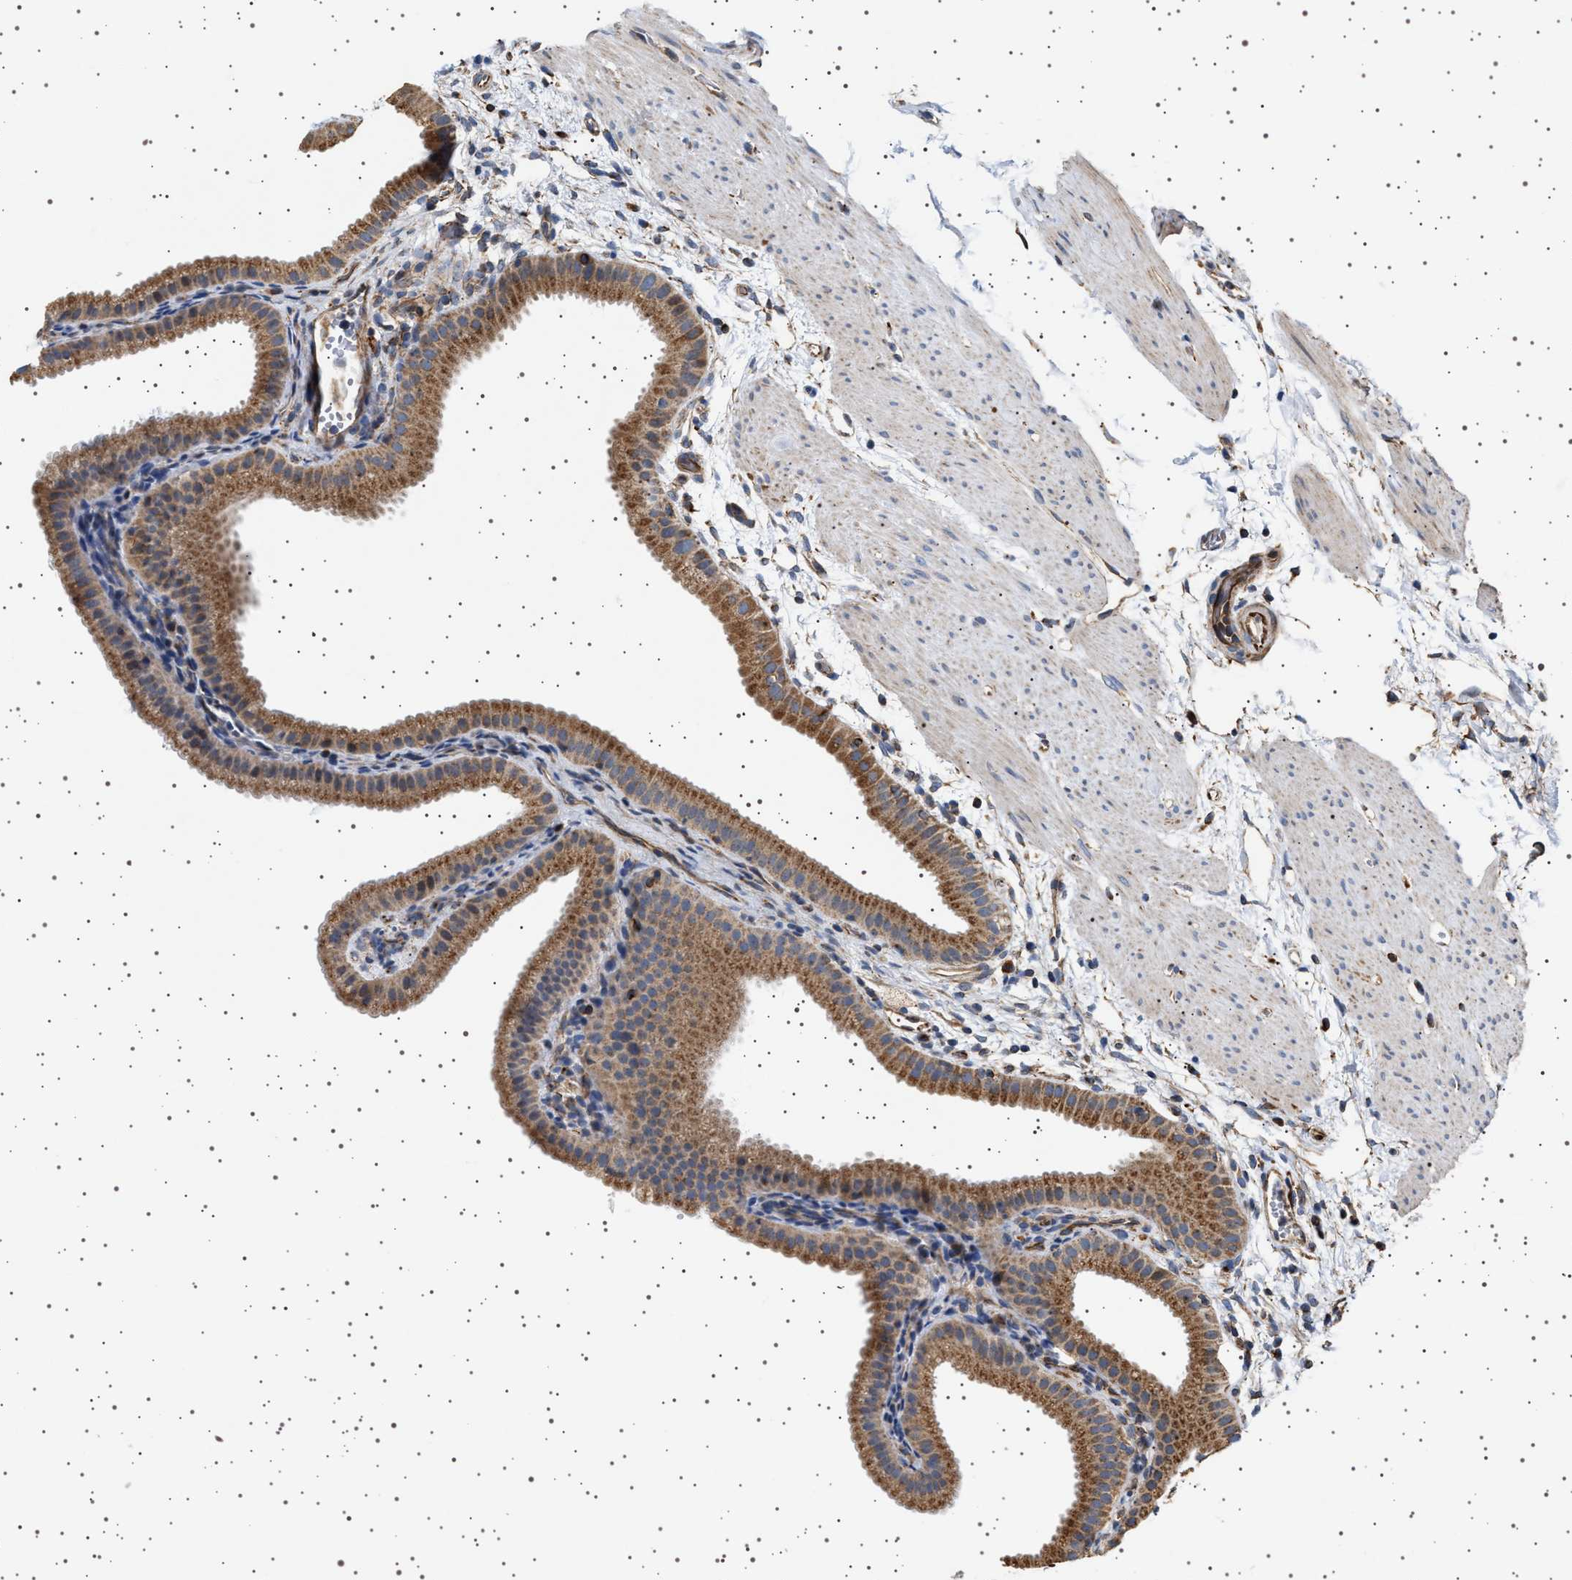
{"staining": {"intensity": "moderate", "quantity": ">75%", "location": "cytoplasmic/membranous"}, "tissue": "gallbladder", "cell_type": "Glandular cells", "image_type": "normal", "snomed": [{"axis": "morphology", "description": "Normal tissue, NOS"}, {"axis": "topography", "description": "Gallbladder"}], "caption": "A medium amount of moderate cytoplasmic/membranous staining is appreciated in about >75% of glandular cells in normal gallbladder.", "gene": "TRUB2", "patient": {"sex": "female", "age": 64}}